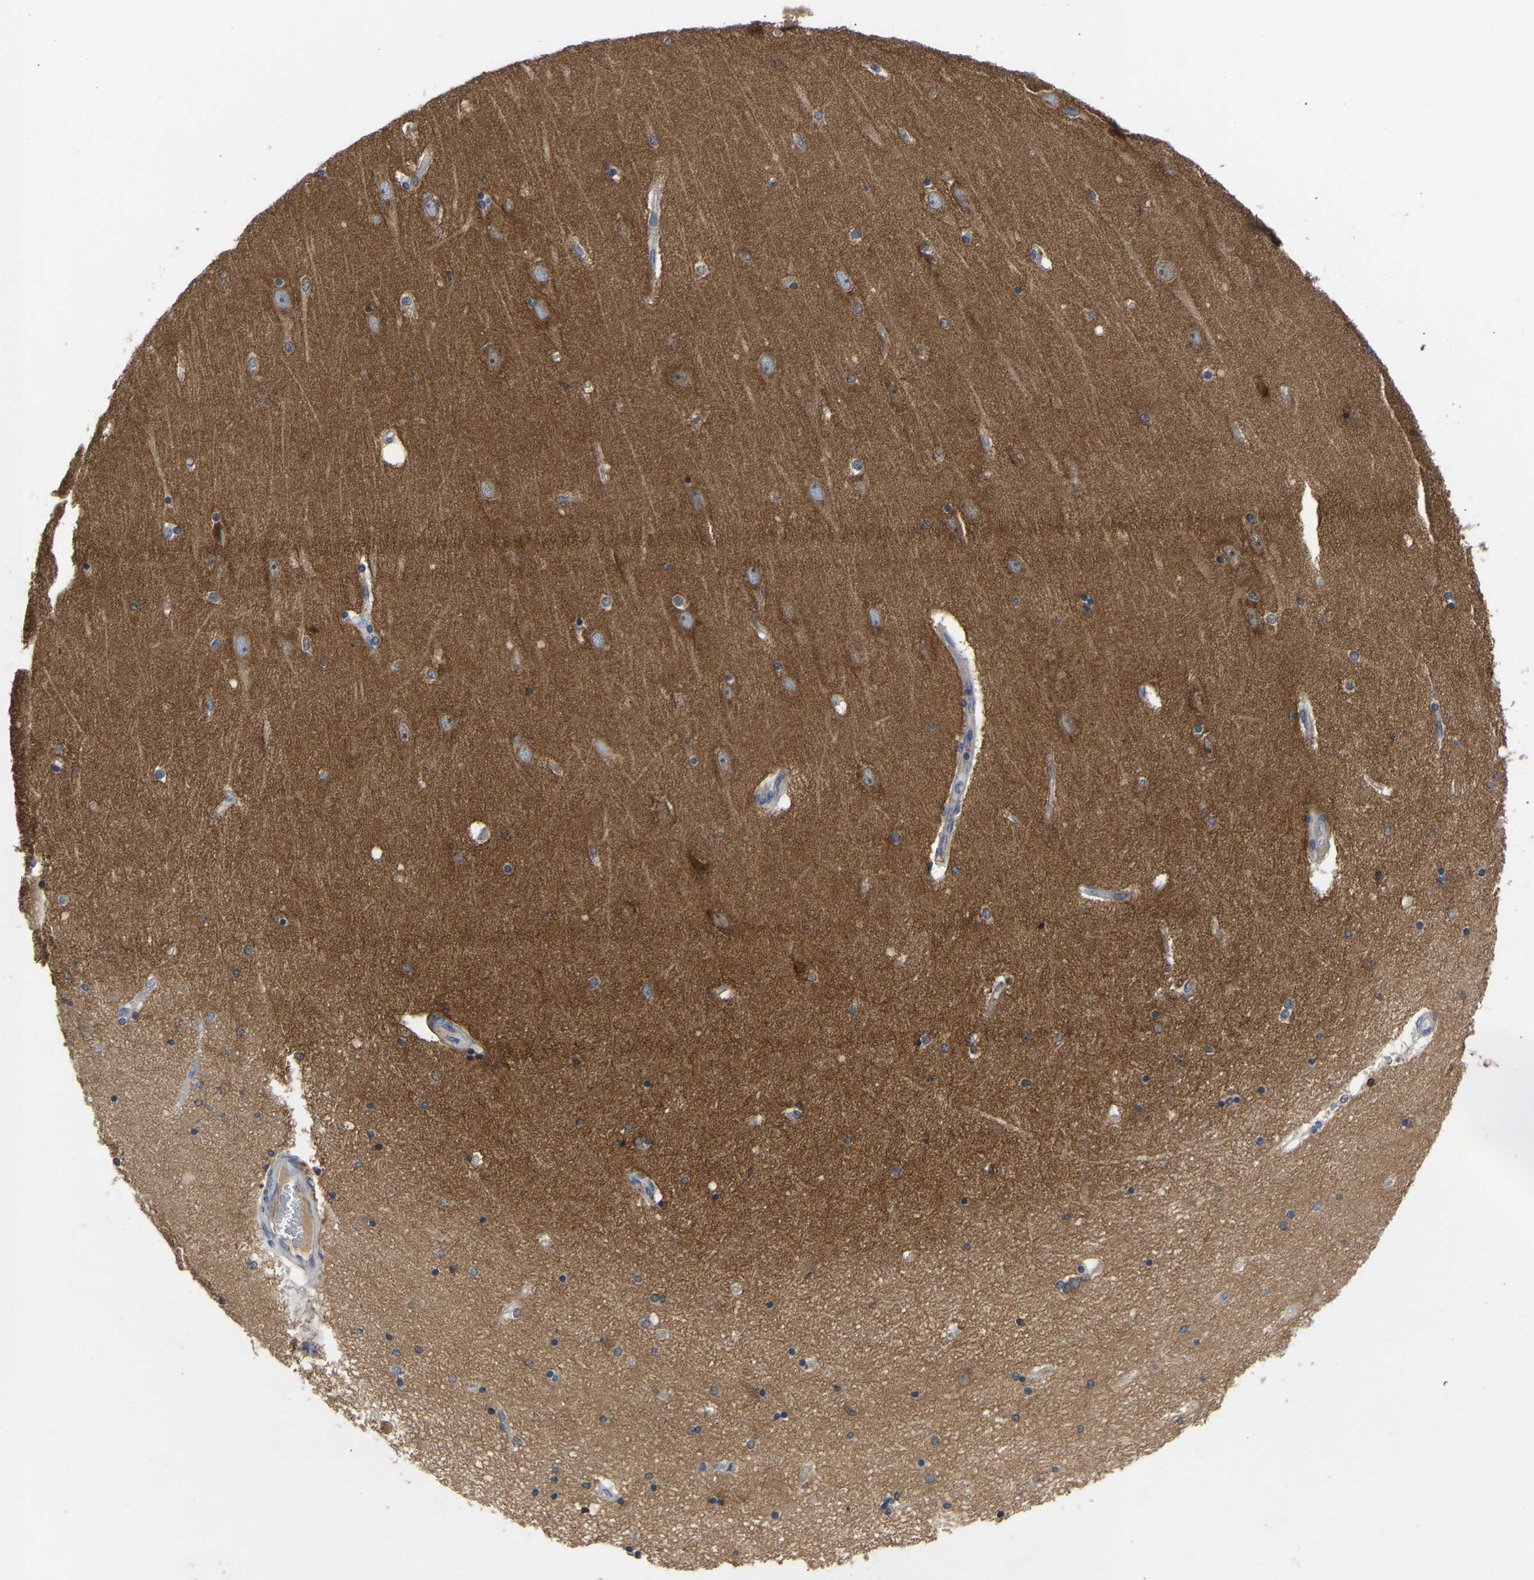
{"staining": {"intensity": "weak", "quantity": "25%-75%", "location": "cytoplasmic/membranous"}, "tissue": "hippocampus", "cell_type": "Glial cells", "image_type": "normal", "snomed": [{"axis": "morphology", "description": "Normal tissue, NOS"}, {"axis": "topography", "description": "Hippocampus"}], "caption": "Protein staining demonstrates weak cytoplasmic/membranous staining in approximately 25%-75% of glial cells in unremarkable hippocampus.", "gene": "ABCA10", "patient": {"sex": "female", "age": 54}}